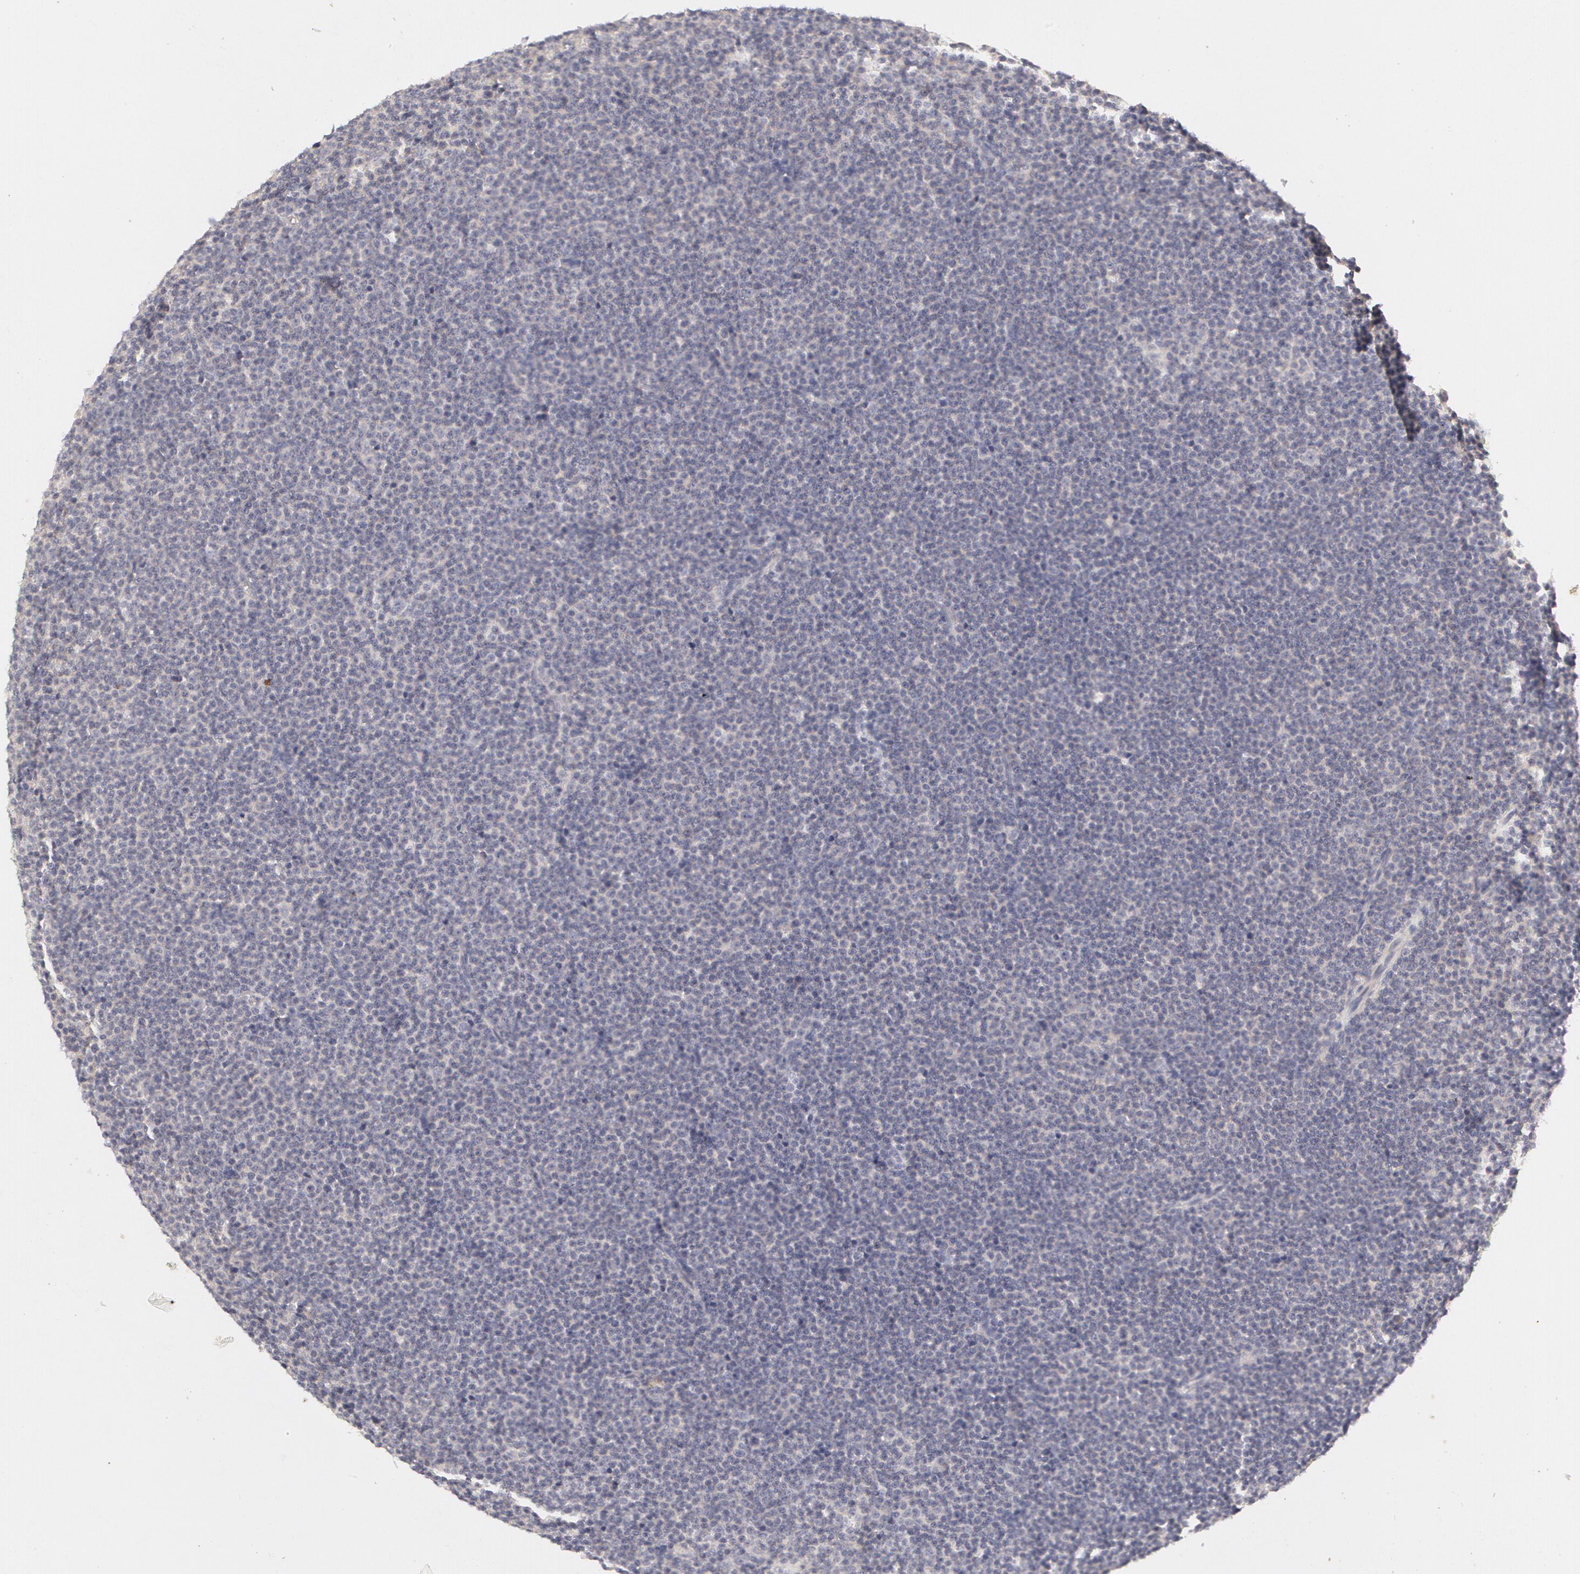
{"staining": {"intensity": "negative", "quantity": "none", "location": "none"}, "tissue": "lymphoma", "cell_type": "Tumor cells", "image_type": "cancer", "snomed": [{"axis": "morphology", "description": "Malignant lymphoma, non-Hodgkin's type, Low grade"}, {"axis": "topography", "description": "Lymph node"}], "caption": "Photomicrograph shows no protein staining in tumor cells of lymphoma tissue. (Immunohistochemistry, brightfield microscopy, high magnification).", "gene": "ABCB1", "patient": {"sex": "female", "age": 69}}